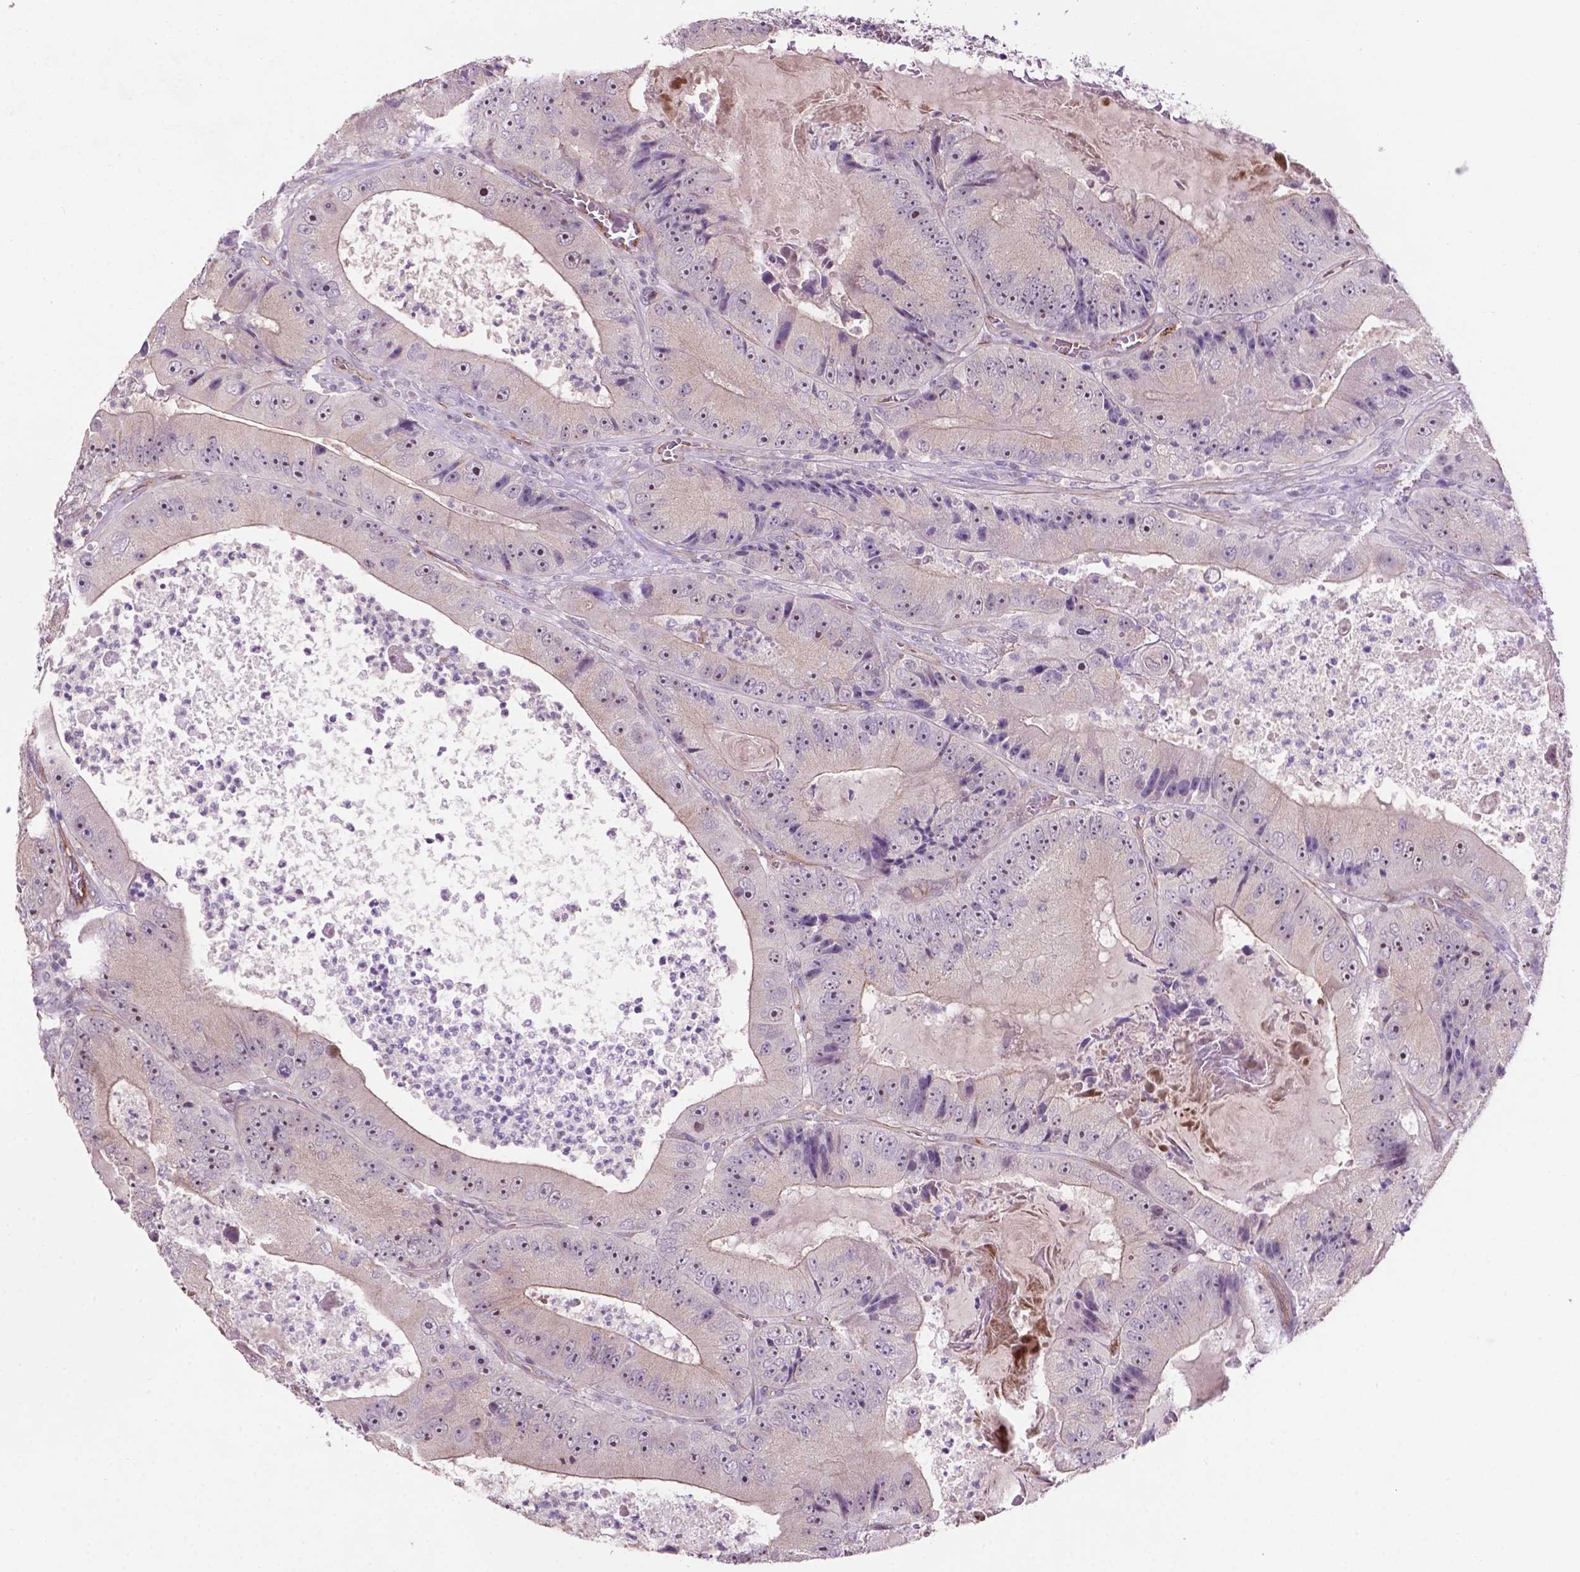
{"staining": {"intensity": "weak", "quantity": "<25%", "location": "cytoplasmic/membranous"}, "tissue": "colorectal cancer", "cell_type": "Tumor cells", "image_type": "cancer", "snomed": [{"axis": "morphology", "description": "Adenocarcinoma, NOS"}, {"axis": "topography", "description": "Colon"}], "caption": "High magnification brightfield microscopy of colorectal cancer stained with DAB (3,3'-diaminobenzidine) (brown) and counterstained with hematoxylin (blue): tumor cells show no significant expression. (Stains: DAB immunohistochemistry (IHC) with hematoxylin counter stain, Microscopy: brightfield microscopy at high magnification).", "gene": "ARL5C", "patient": {"sex": "female", "age": 86}}